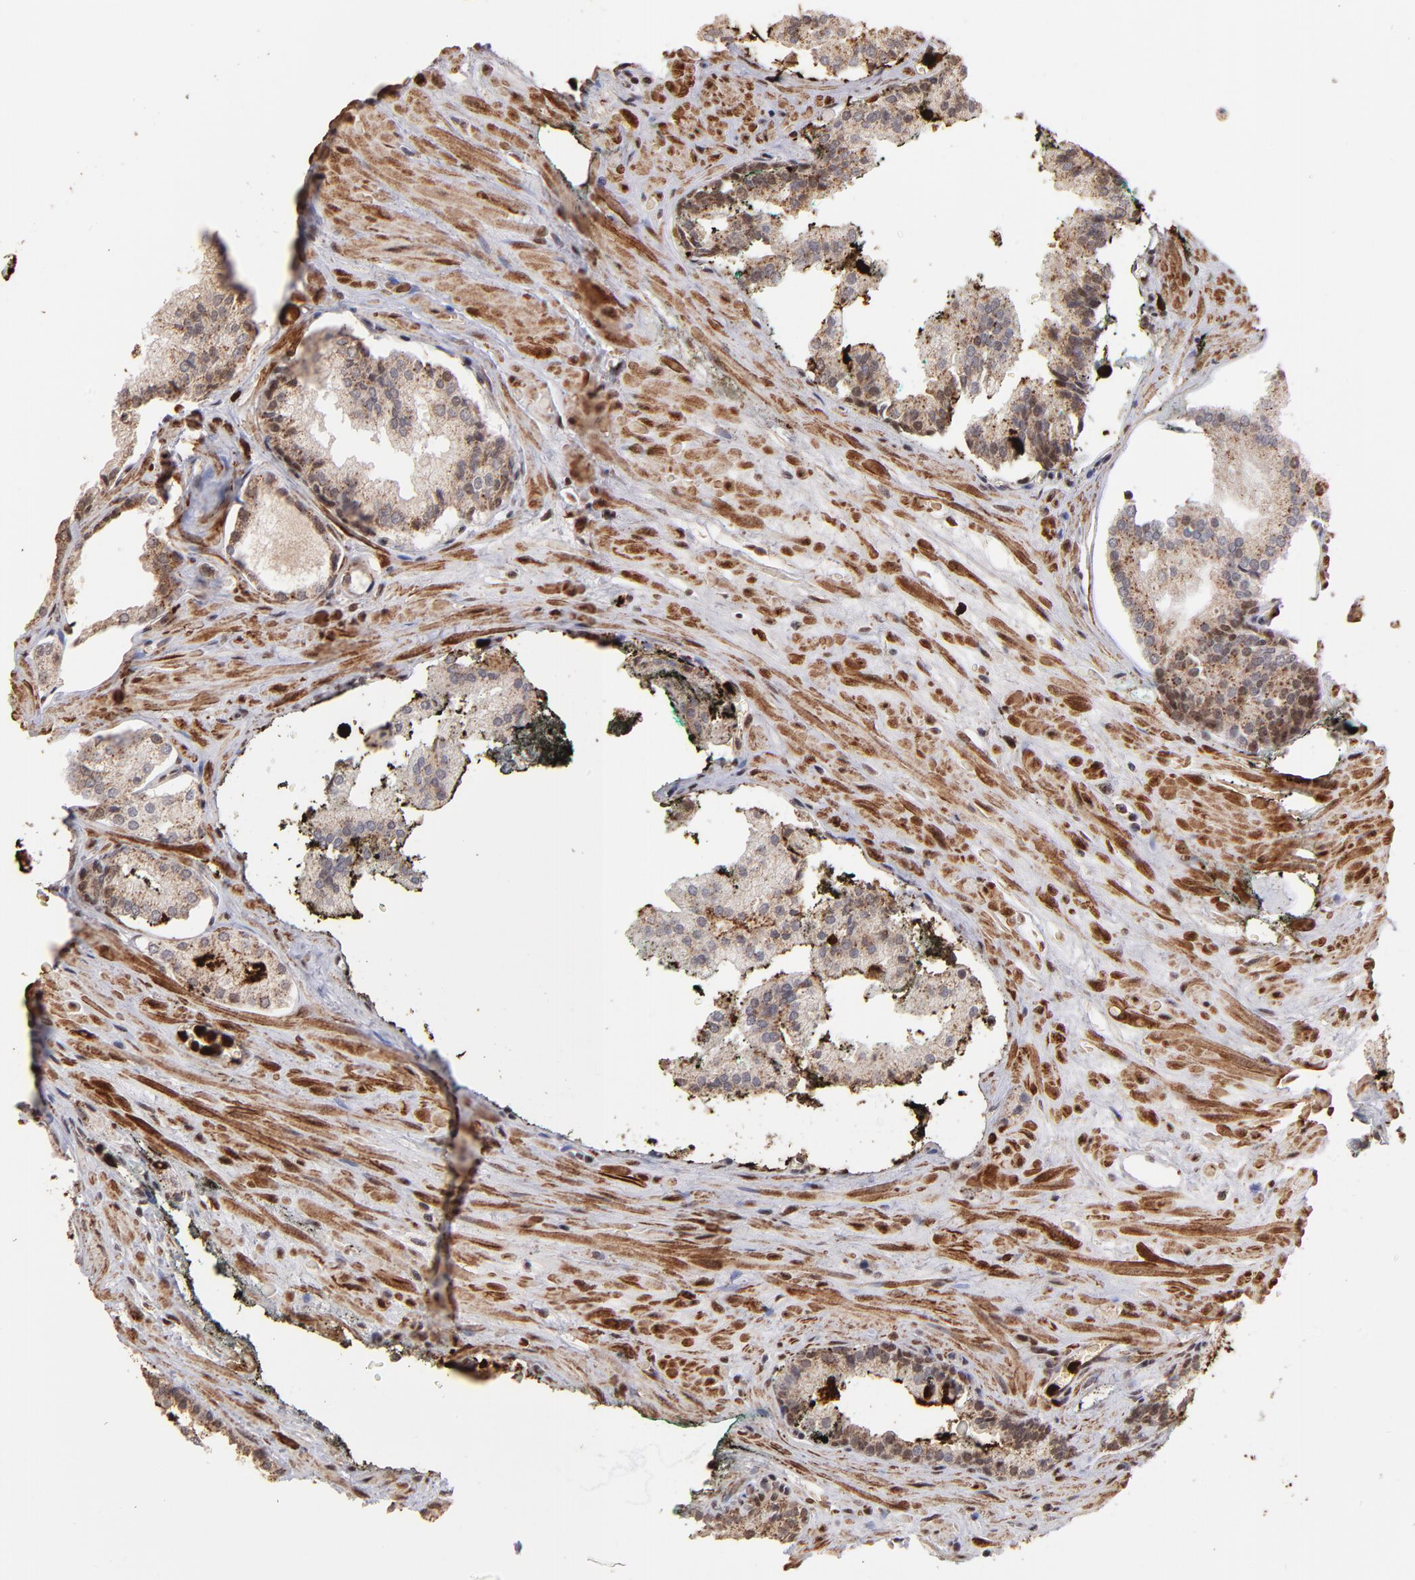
{"staining": {"intensity": "moderate", "quantity": ">75%", "location": "cytoplasmic/membranous"}, "tissue": "prostate cancer", "cell_type": "Tumor cells", "image_type": "cancer", "snomed": [{"axis": "morphology", "description": "Adenocarcinoma, Medium grade"}, {"axis": "topography", "description": "Prostate"}], "caption": "DAB (3,3'-diaminobenzidine) immunohistochemical staining of human medium-grade adenocarcinoma (prostate) shows moderate cytoplasmic/membranous protein staining in about >75% of tumor cells.", "gene": "ZFX", "patient": {"sex": "male", "age": 60}}